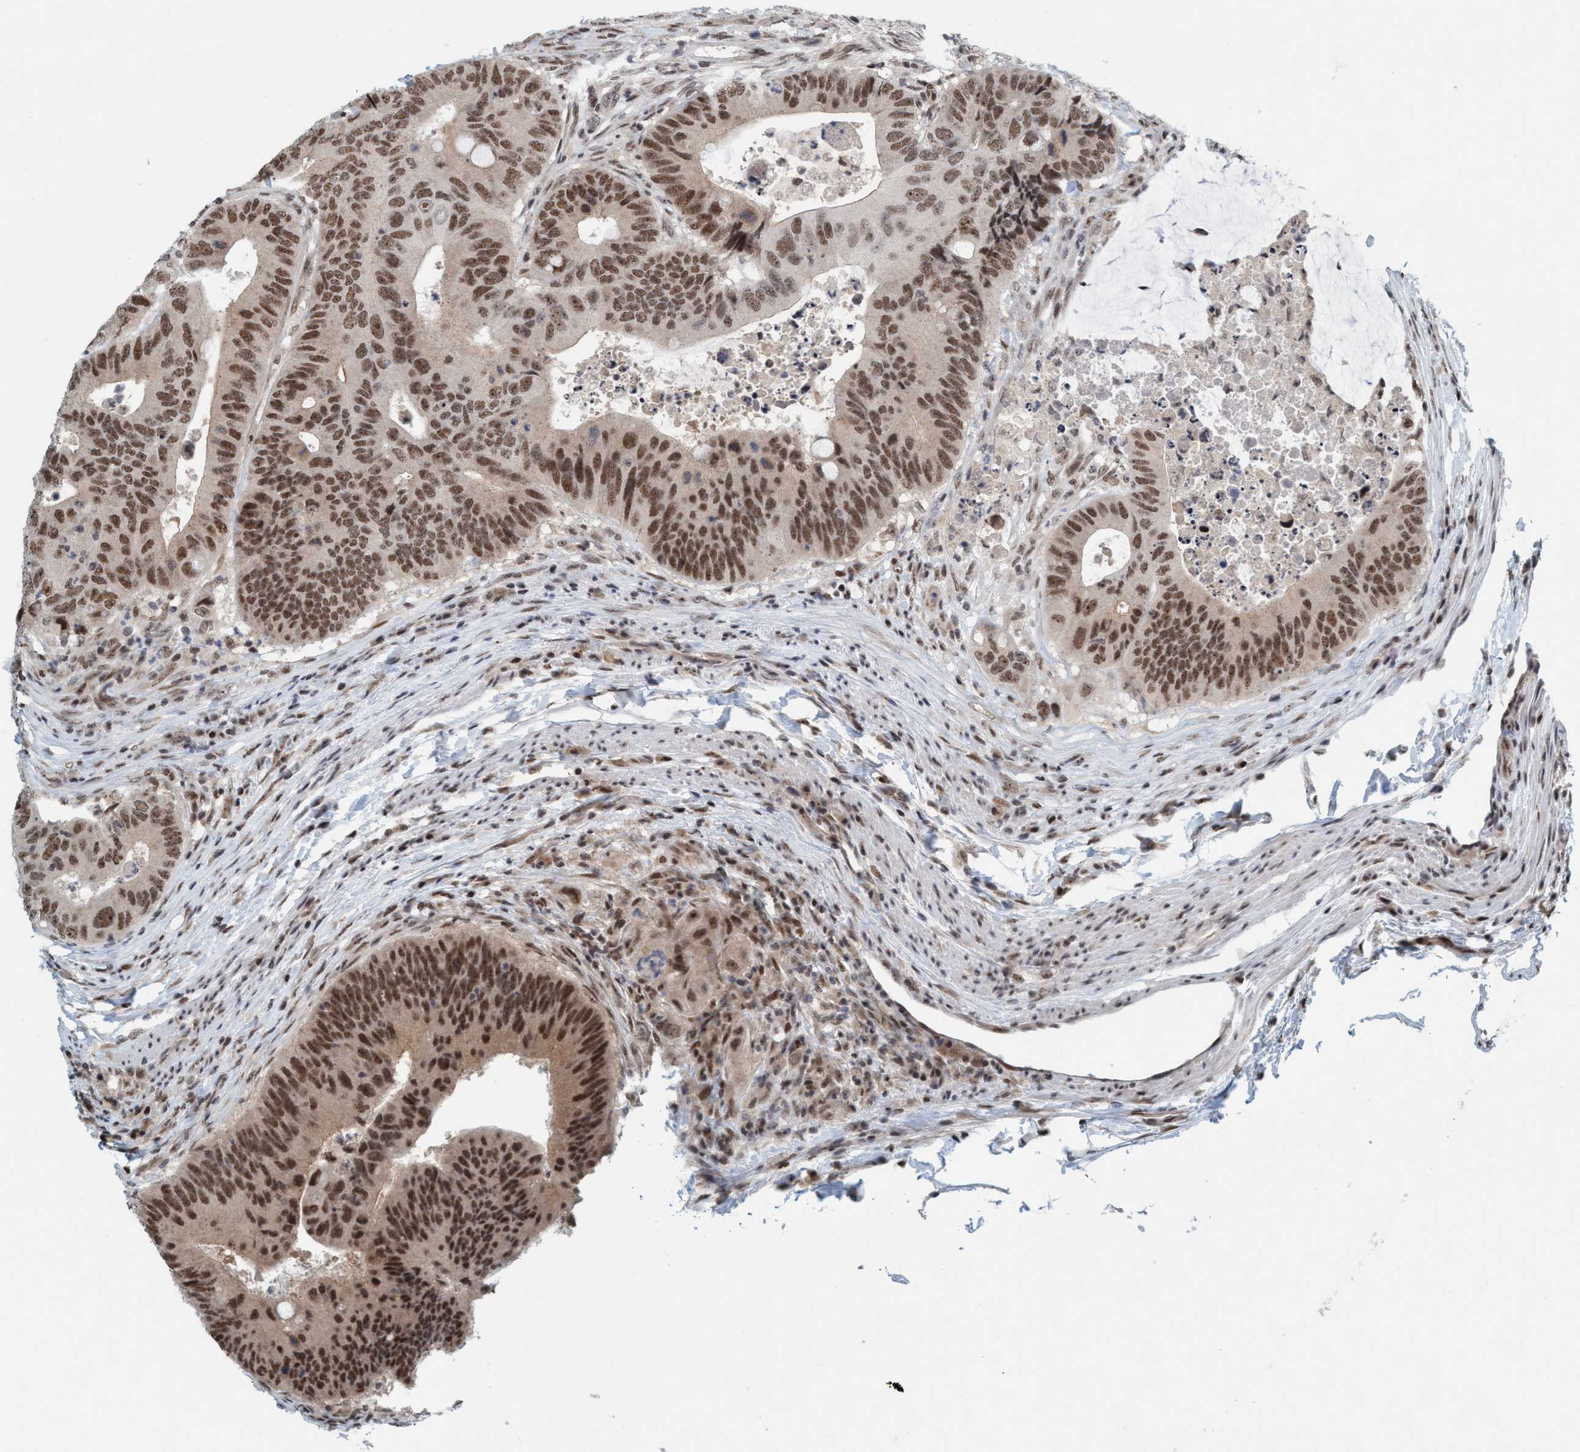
{"staining": {"intensity": "strong", "quantity": ">75%", "location": "nuclear"}, "tissue": "colorectal cancer", "cell_type": "Tumor cells", "image_type": "cancer", "snomed": [{"axis": "morphology", "description": "Adenocarcinoma, NOS"}, {"axis": "topography", "description": "Colon"}], "caption": "A brown stain shows strong nuclear expression of a protein in colorectal cancer (adenocarcinoma) tumor cells.", "gene": "SMCR8", "patient": {"sex": "male", "age": 71}}